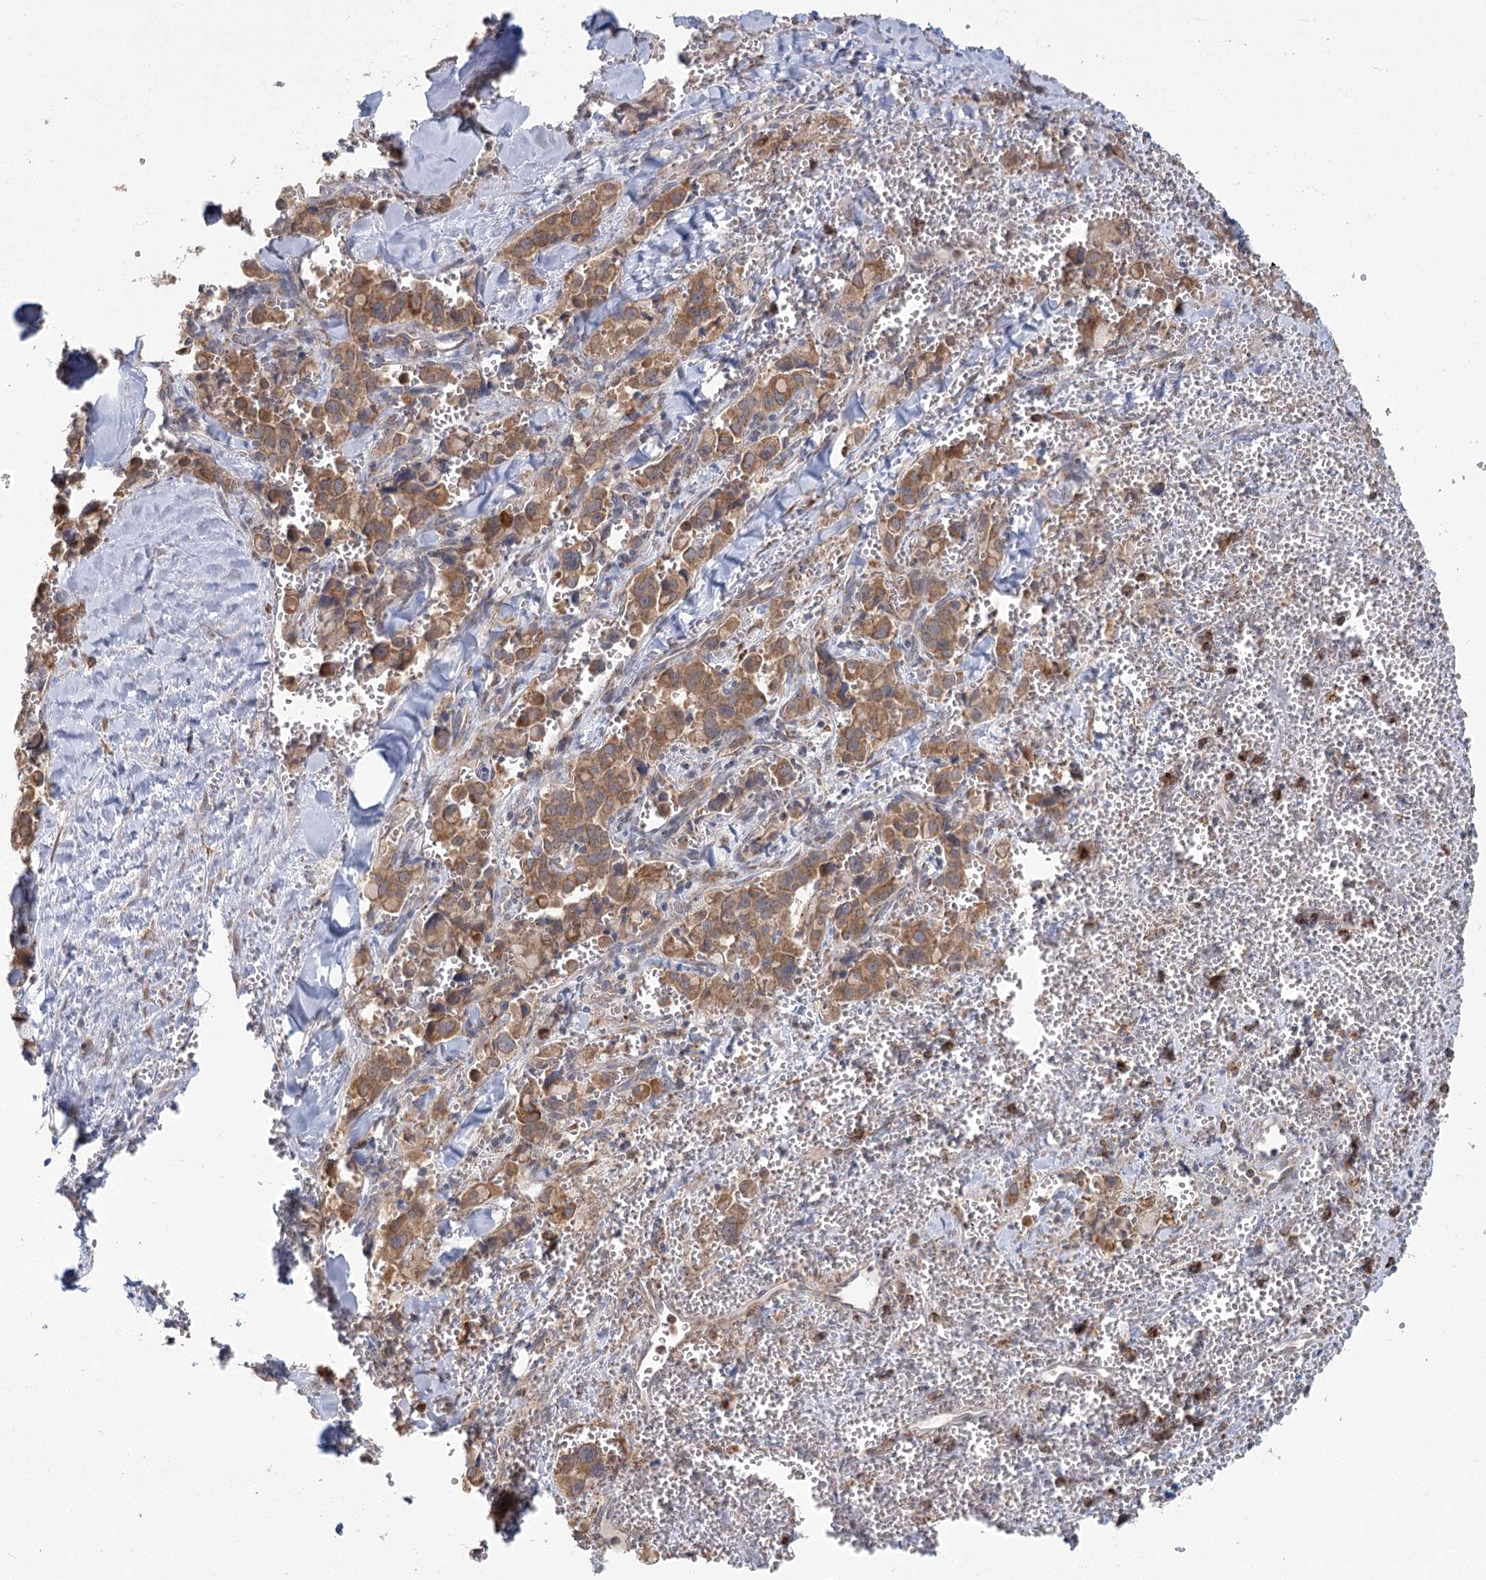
{"staining": {"intensity": "moderate", "quantity": ">75%", "location": "cytoplasmic/membranous"}, "tissue": "pancreatic cancer", "cell_type": "Tumor cells", "image_type": "cancer", "snomed": [{"axis": "morphology", "description": "Adenocarcinoma, NOS"}, {"axis": "topography", "description": "Pancreas"}], "caption": "Immunohistochemistry (IHC) photomicrograph of human pancreatic cancer (adenocarcinoma) stained for a protein (brown), which reveals medium levels of moderate cytoplasmic/membranous positivity in about >75% of tumor cells.", "gene": "LACTB", "patient": {"sex": "male", "age": 65}}